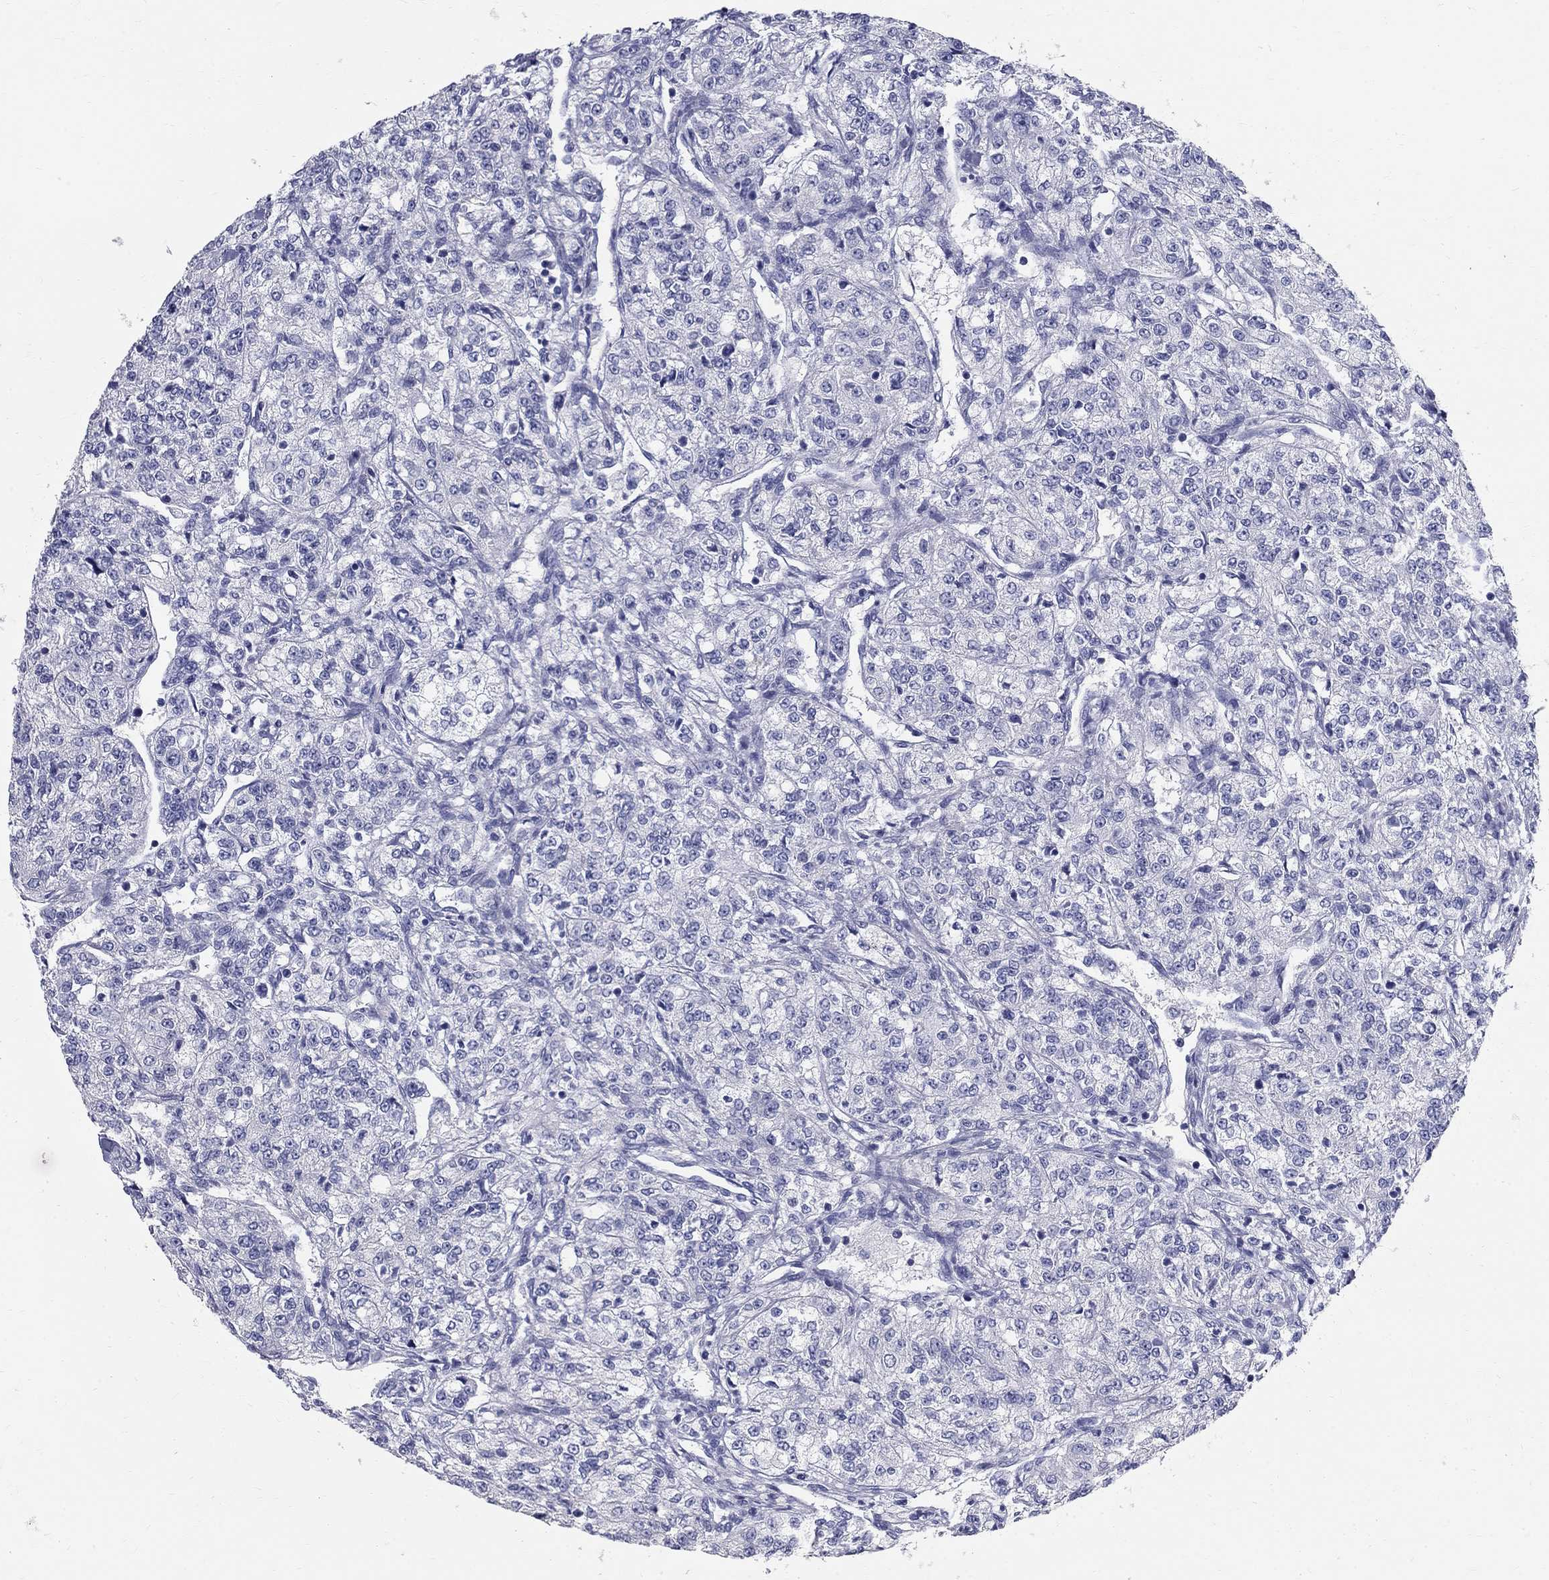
{"staining": {"intensity": "negative", "quantity": "none", "location": "none"}, "tissue": "renal cancer", "cell_type": "Tumor cells", "image_type": "cancer", "snomed": [{"axis": "morphology", "description": "Adenocarcinoma, NOS"}, {"axis": "topography", "description": "Kidney"}], "caption": "Renal cancer (adenocarcinoma) was stained to show a protein in brown. There is no significant staining in tumor cells. The staining is performed using DAB brown chromogen with nuclei counter-stained in using hematoxylin.", "gene": "TGM4", "patient": {"sex": "female", "age": 63}}